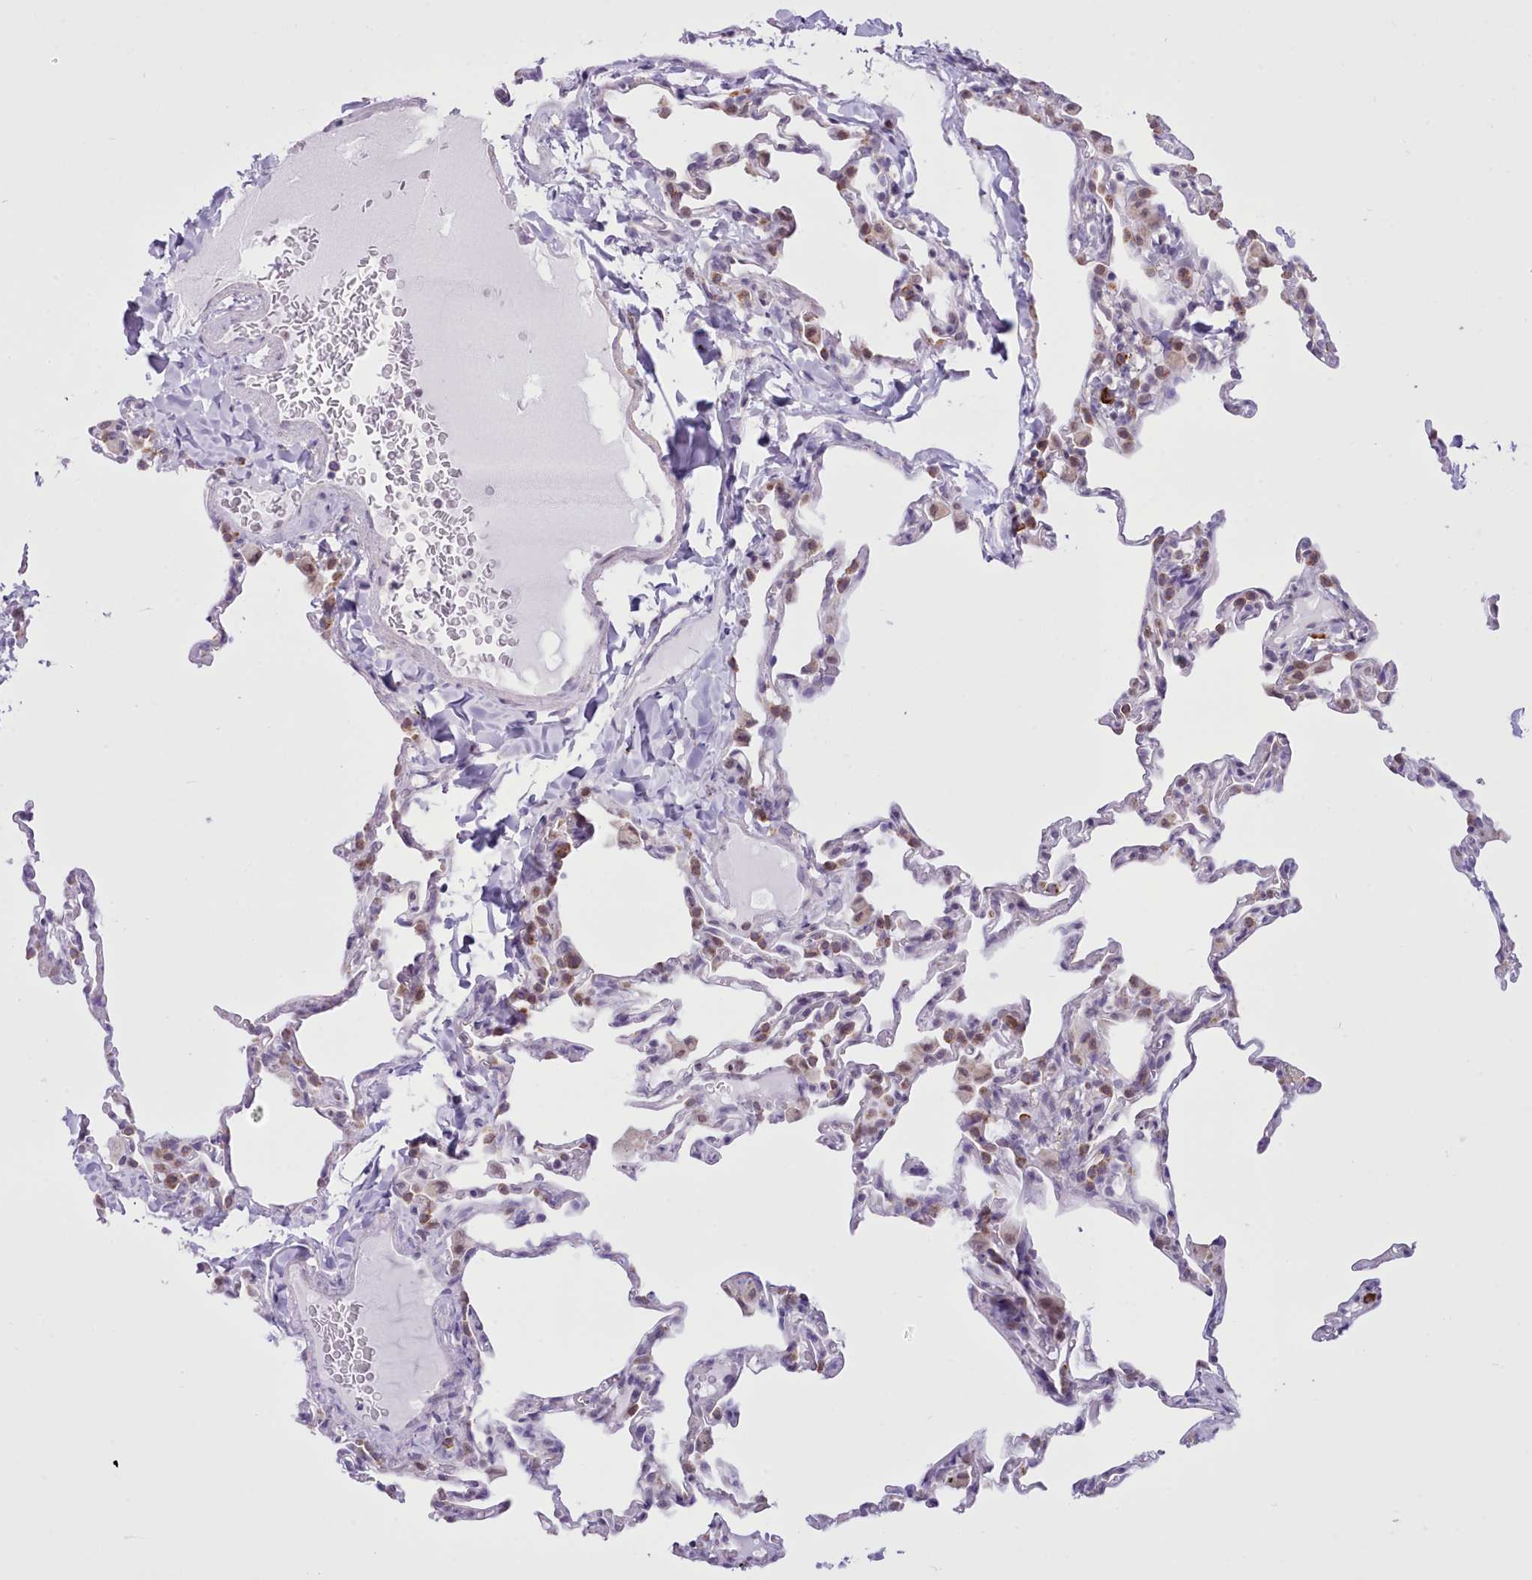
{"staining": {"intensity": "moderate", "quantity": "<25%", "location": "cytoplasmic/membranous"}, "tissue": "lung", "cell_type": "Alveolar cells", "image_type": "normal", "snomed": [{"axis": "morphology", "description": "Normal tissue, NOS"}, {"axis": "topography", "description": "Lung"}], "caption": "Protein staining of normal lung shows moderate cytoplasmic/membranous expression in approximately <25% of alveolar cells.", "gene": "SEC61B", "patient": {"sex": "male", "age": 20}}